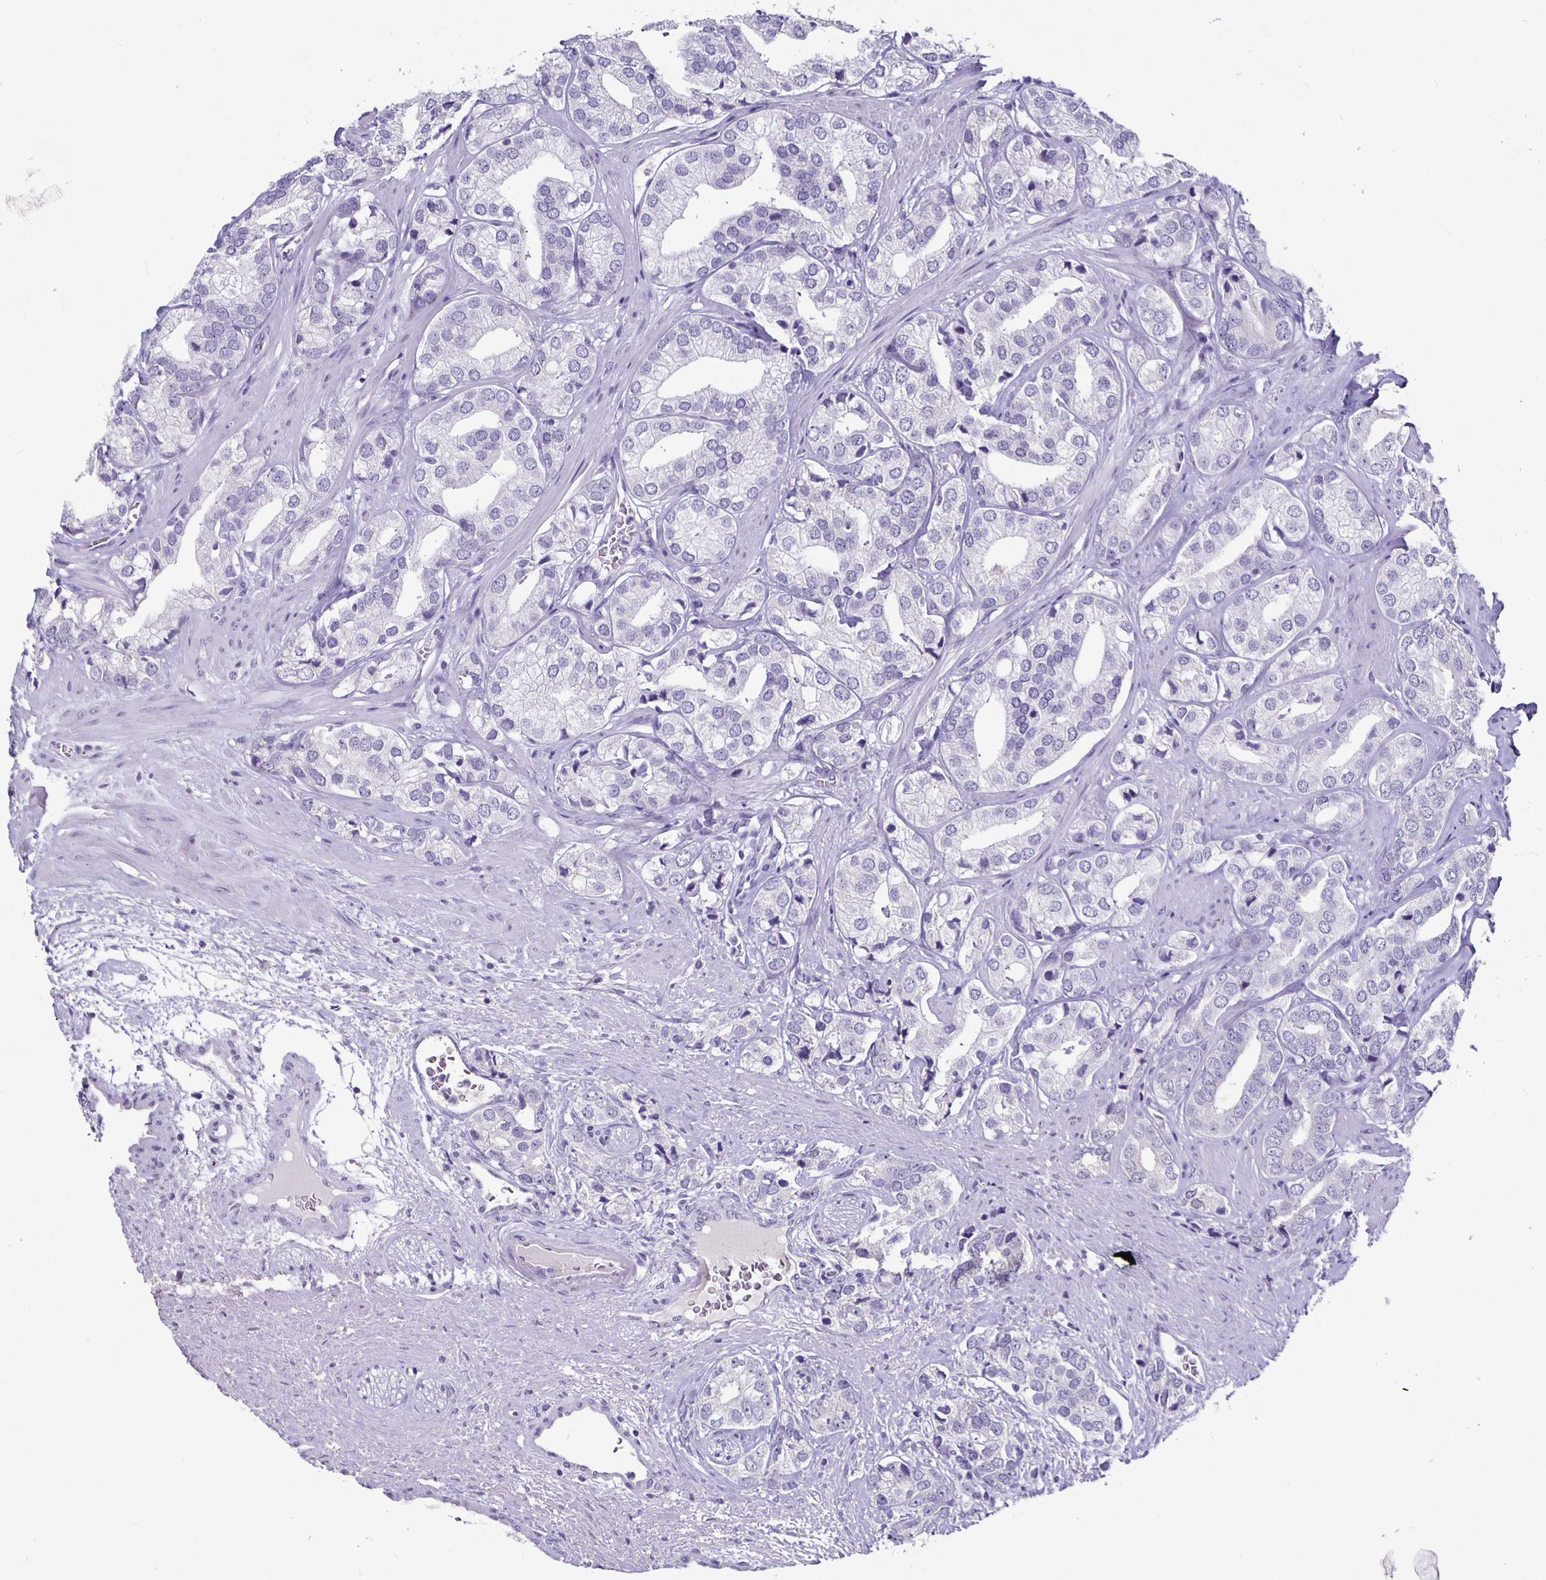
{"staining": {"intensity": "negative", "quantity": "none", "location": "none"}, "tissue": "prostate cancer", "cell_type": "Tumor cells", "image_type": "cancer", "snomed": [{"axis": "morphology", "description": "Adenocarcinoma, High grade"}, {"axis": "topography", "description": "Prostate"}], "caption": "A photomicrograph of prostate adenocarcinoma (high-grade) stained for a protein reveals no brown staining in tumor cells.", "gene": "OLIG2", "patient": {"sex": "male", "age": 58}}